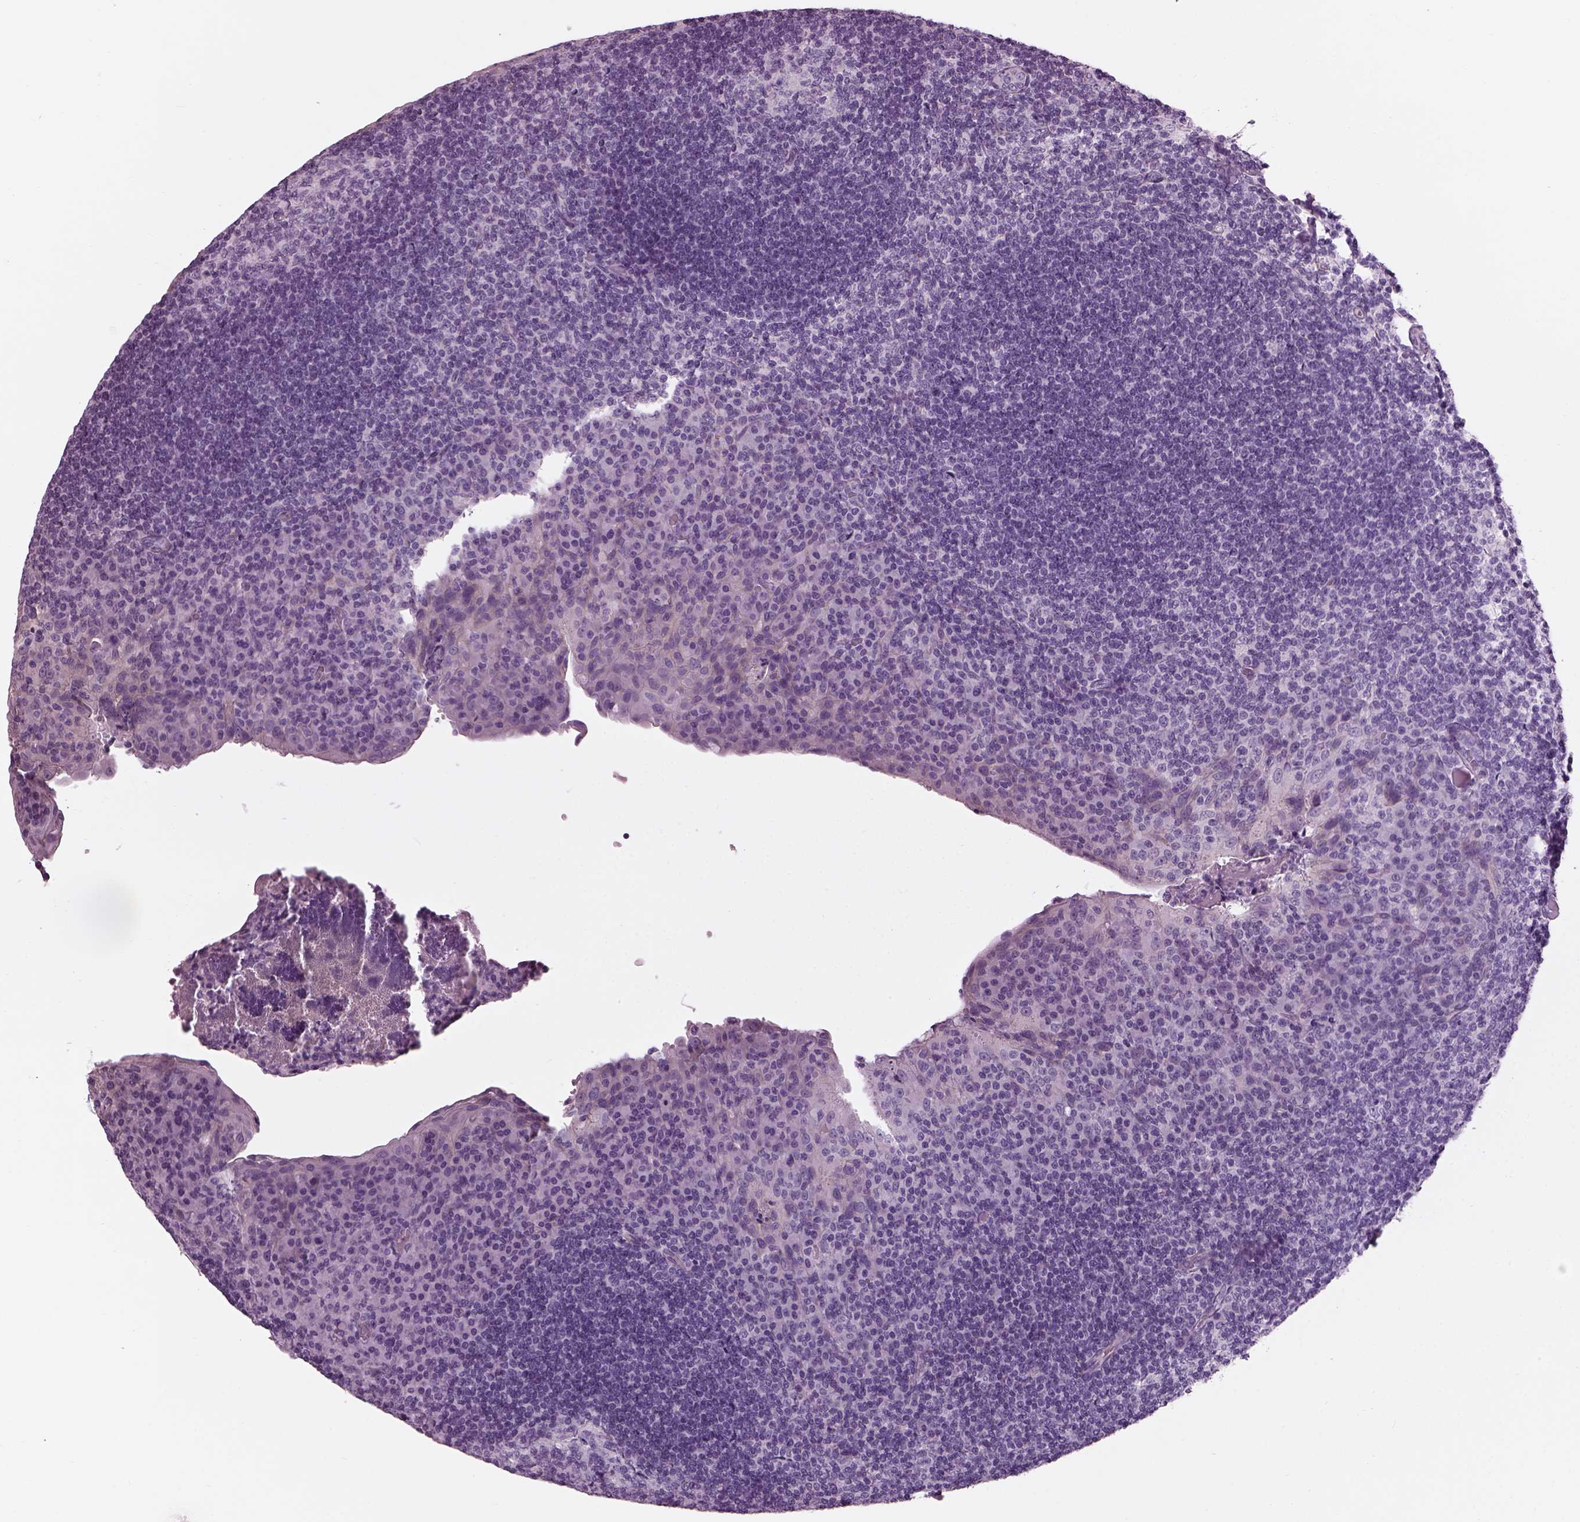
{"staining": {"intensity": "negative", "quantity": "none", "location": "none"}, "tissue": "tonsil", "cell_type": "Germinal center cells", "image_type": "normal", "snomed": [{"axis": "morphology", "description": "Normal tissue, NOS"}, {"axis": "topography", "description": "Tonsil"}], "caption": "DAB immunohistochemical staining of benign tonsil displays no significant staining in germinal center cells. Nuclei are stained in blue.", "gene": "BFSP1", "patient": {"sex": "male", "age": 17}}